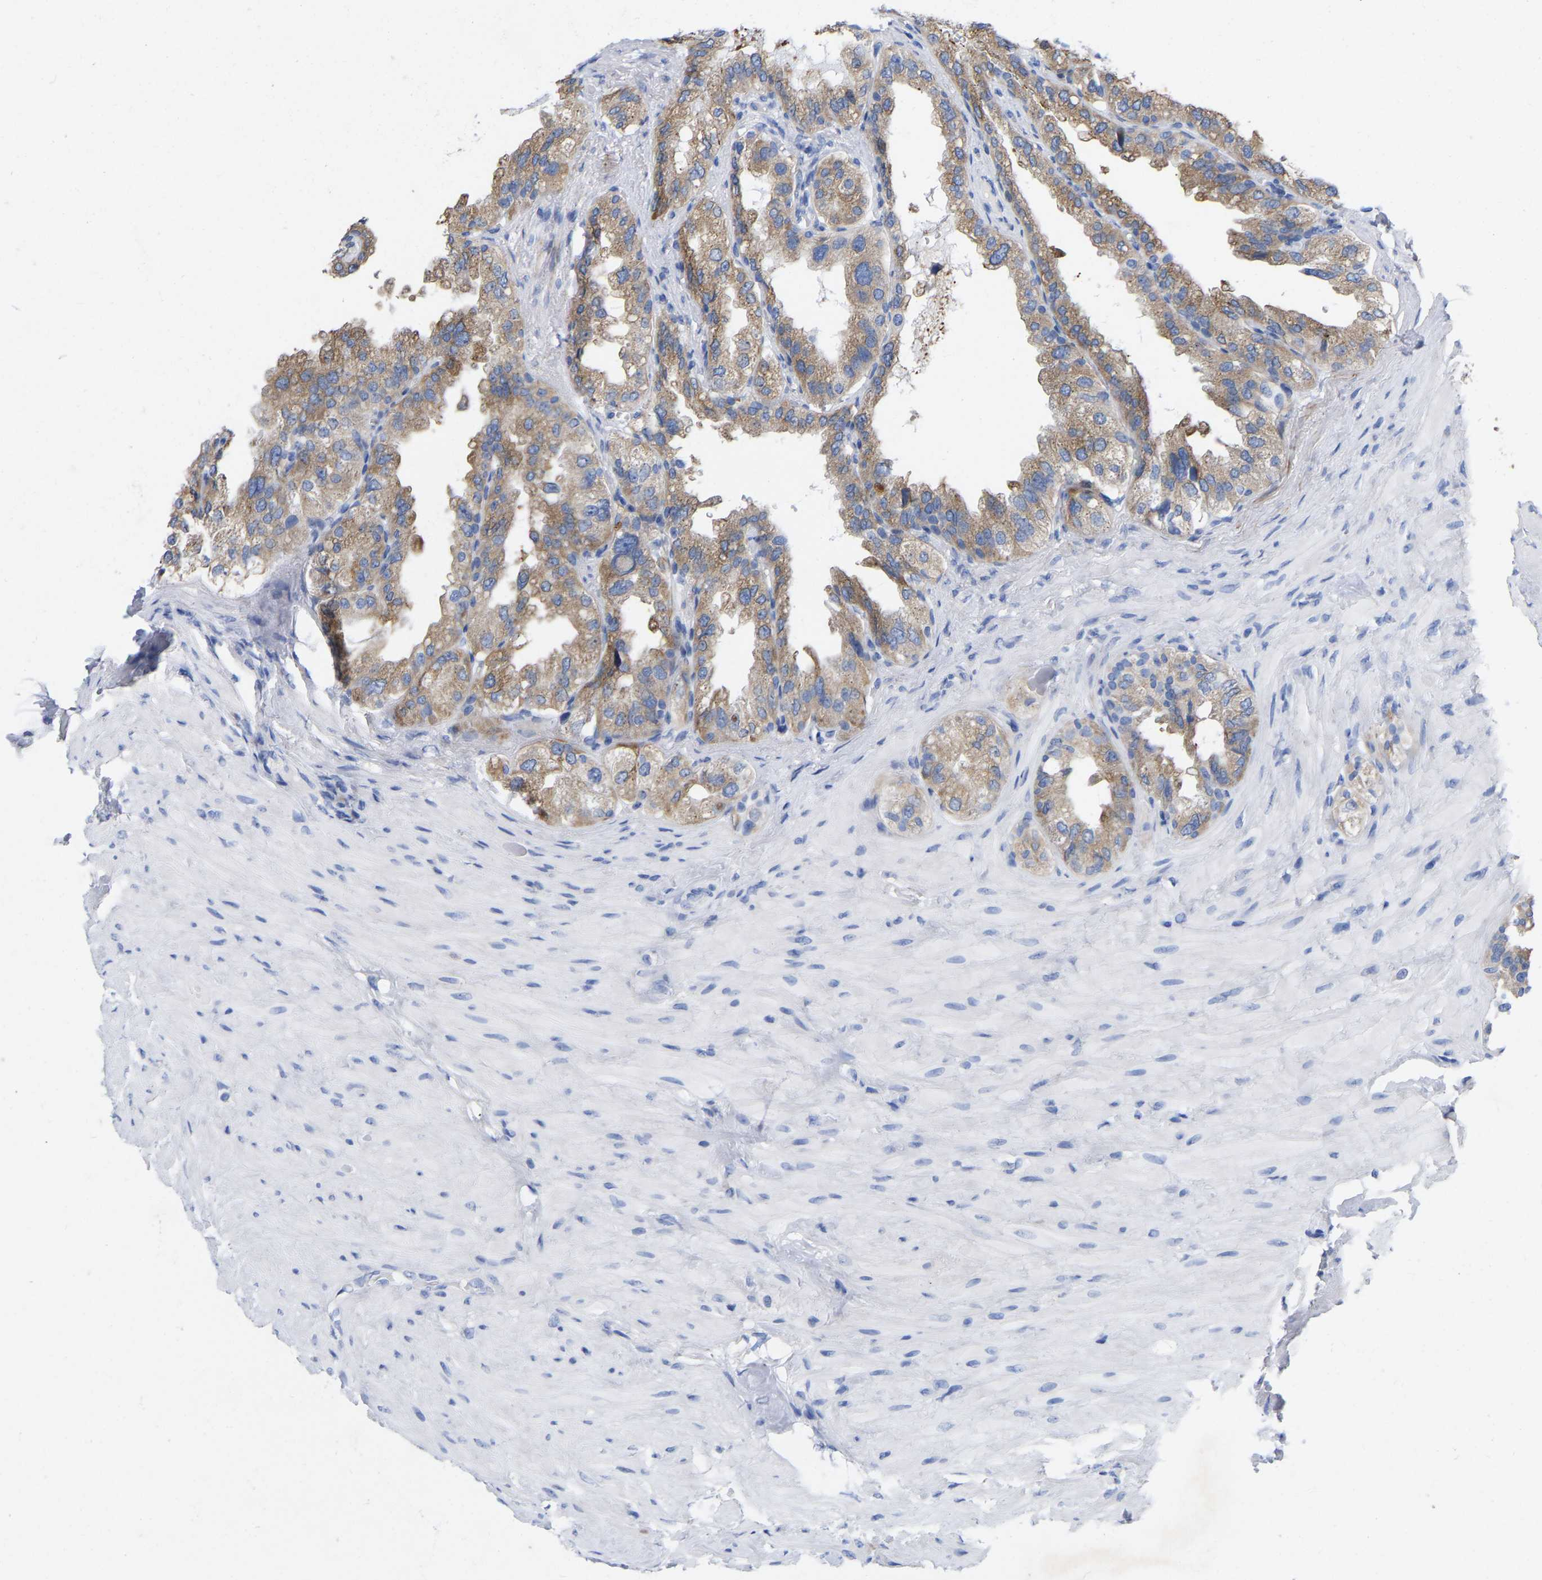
{"staining": {"intensity": "moderate", "quantity": ">75%", "location": "cytoplasmic/membranous"}, "tissue": "seminal vesicle", "cell_type": "Glandular cells", "image_type": "normal", "snomed": [{"axis": "morphology", "description": "Normal tissue, NOS"}, {"axis": "topography", "description": "Seminal veicle"}], "caption": "Human seminal vesicle stained for a protein (brown) reveals moderate cytoplasmic/membranous positive positivity in approximately >75% of glandular cells.", "gene": "STRIP2", "patient": {"sex": "male", "age": 68}}